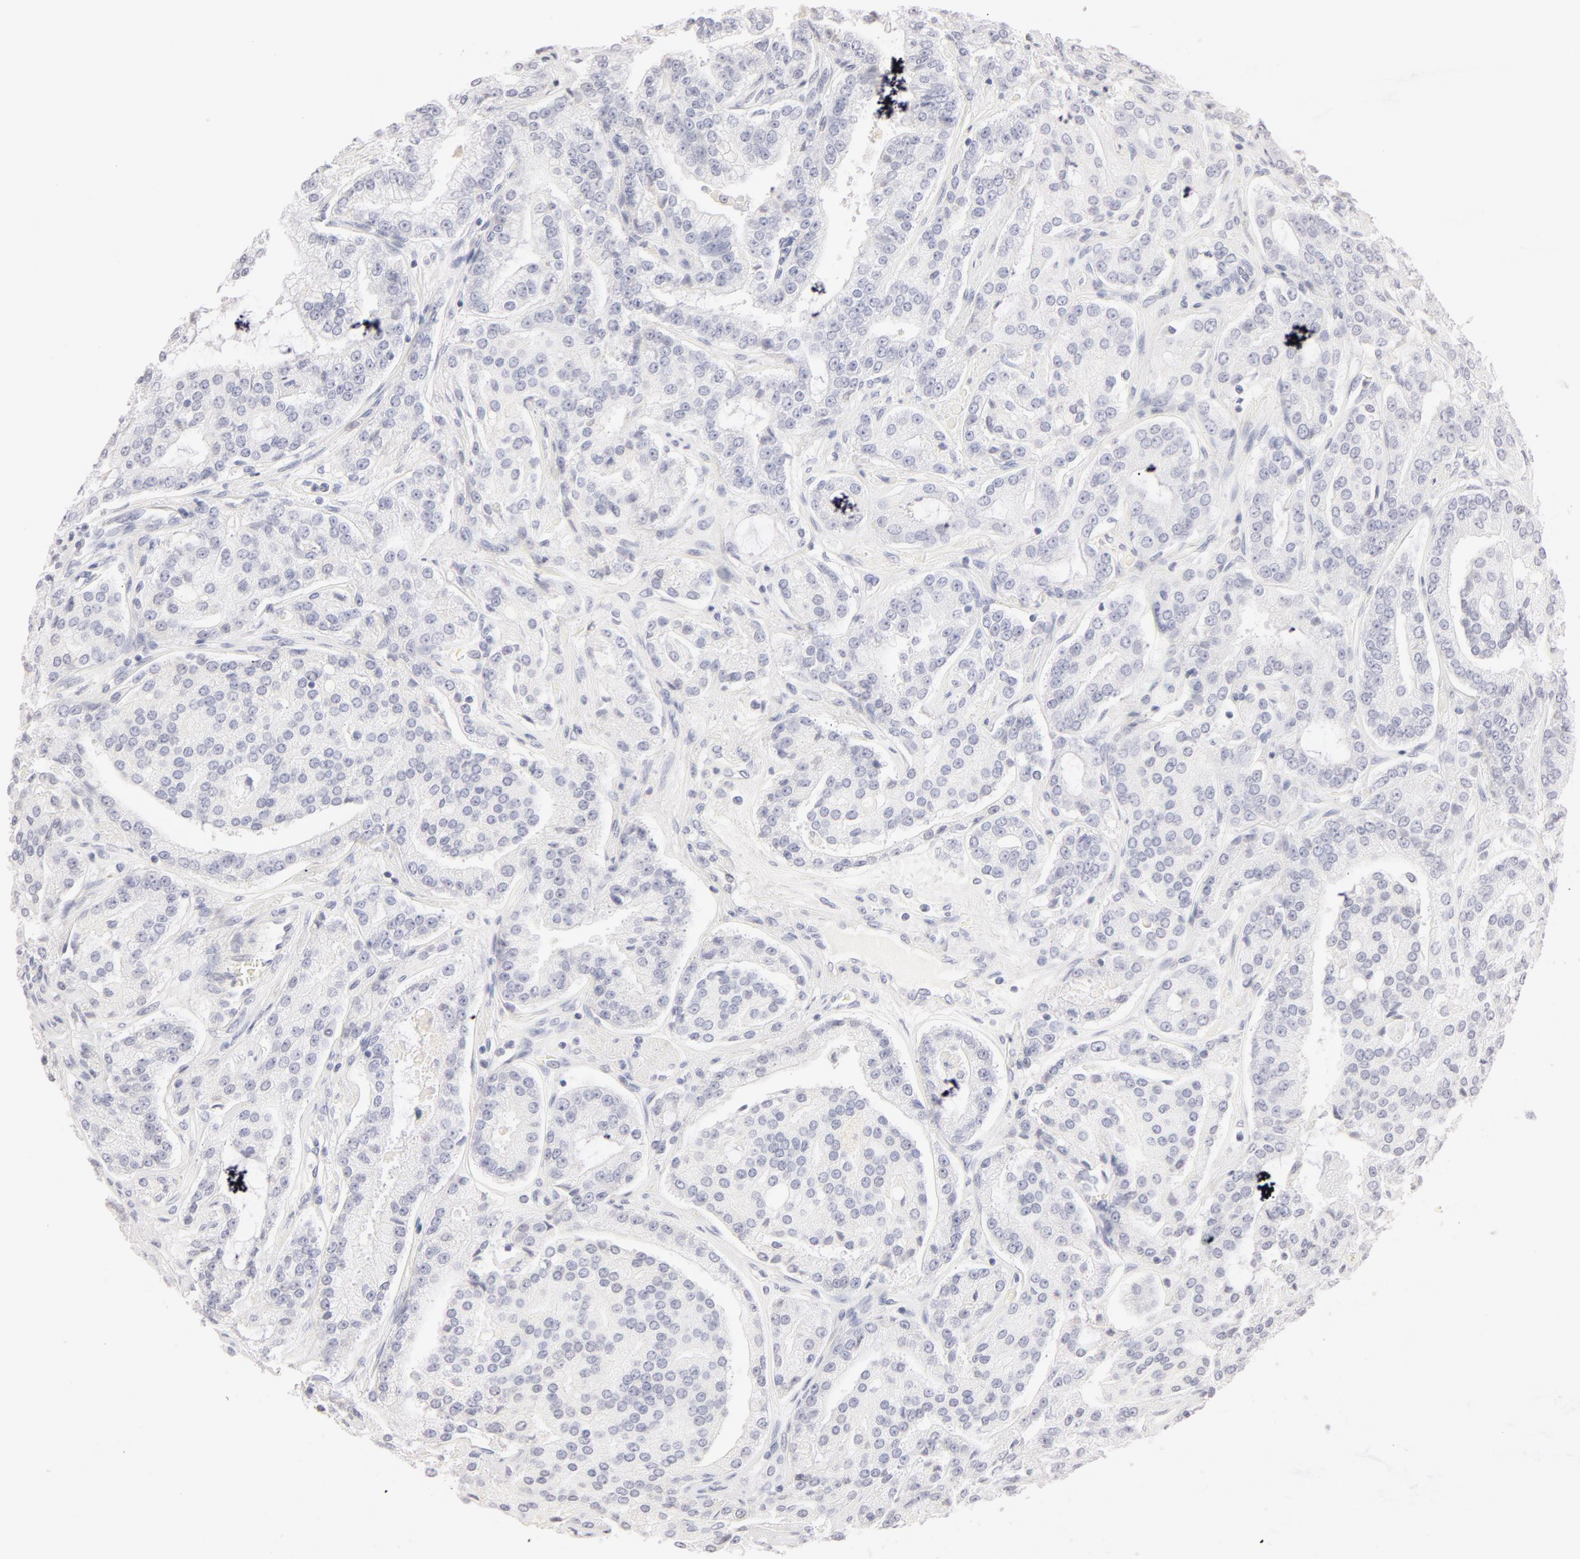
{"staining": {"intensity": "negative", "quantity": "none", "location": "none"}, "tissue": "prostate cancer", "cell_type": "Tumor cells", "image_type": "cancer", "snomed": [{"axis": "morphology", "description": "Adenocarcinoma, Medium grade"}, {"axis": "topography", "description": "Prostate"}], "caption": "Tumor cells show no significant protein positivity in adenocarcinoma (medium-grade) (prostate).", "gene": "LGALS7B", "patient": {"sex": "male", "age": 72}}